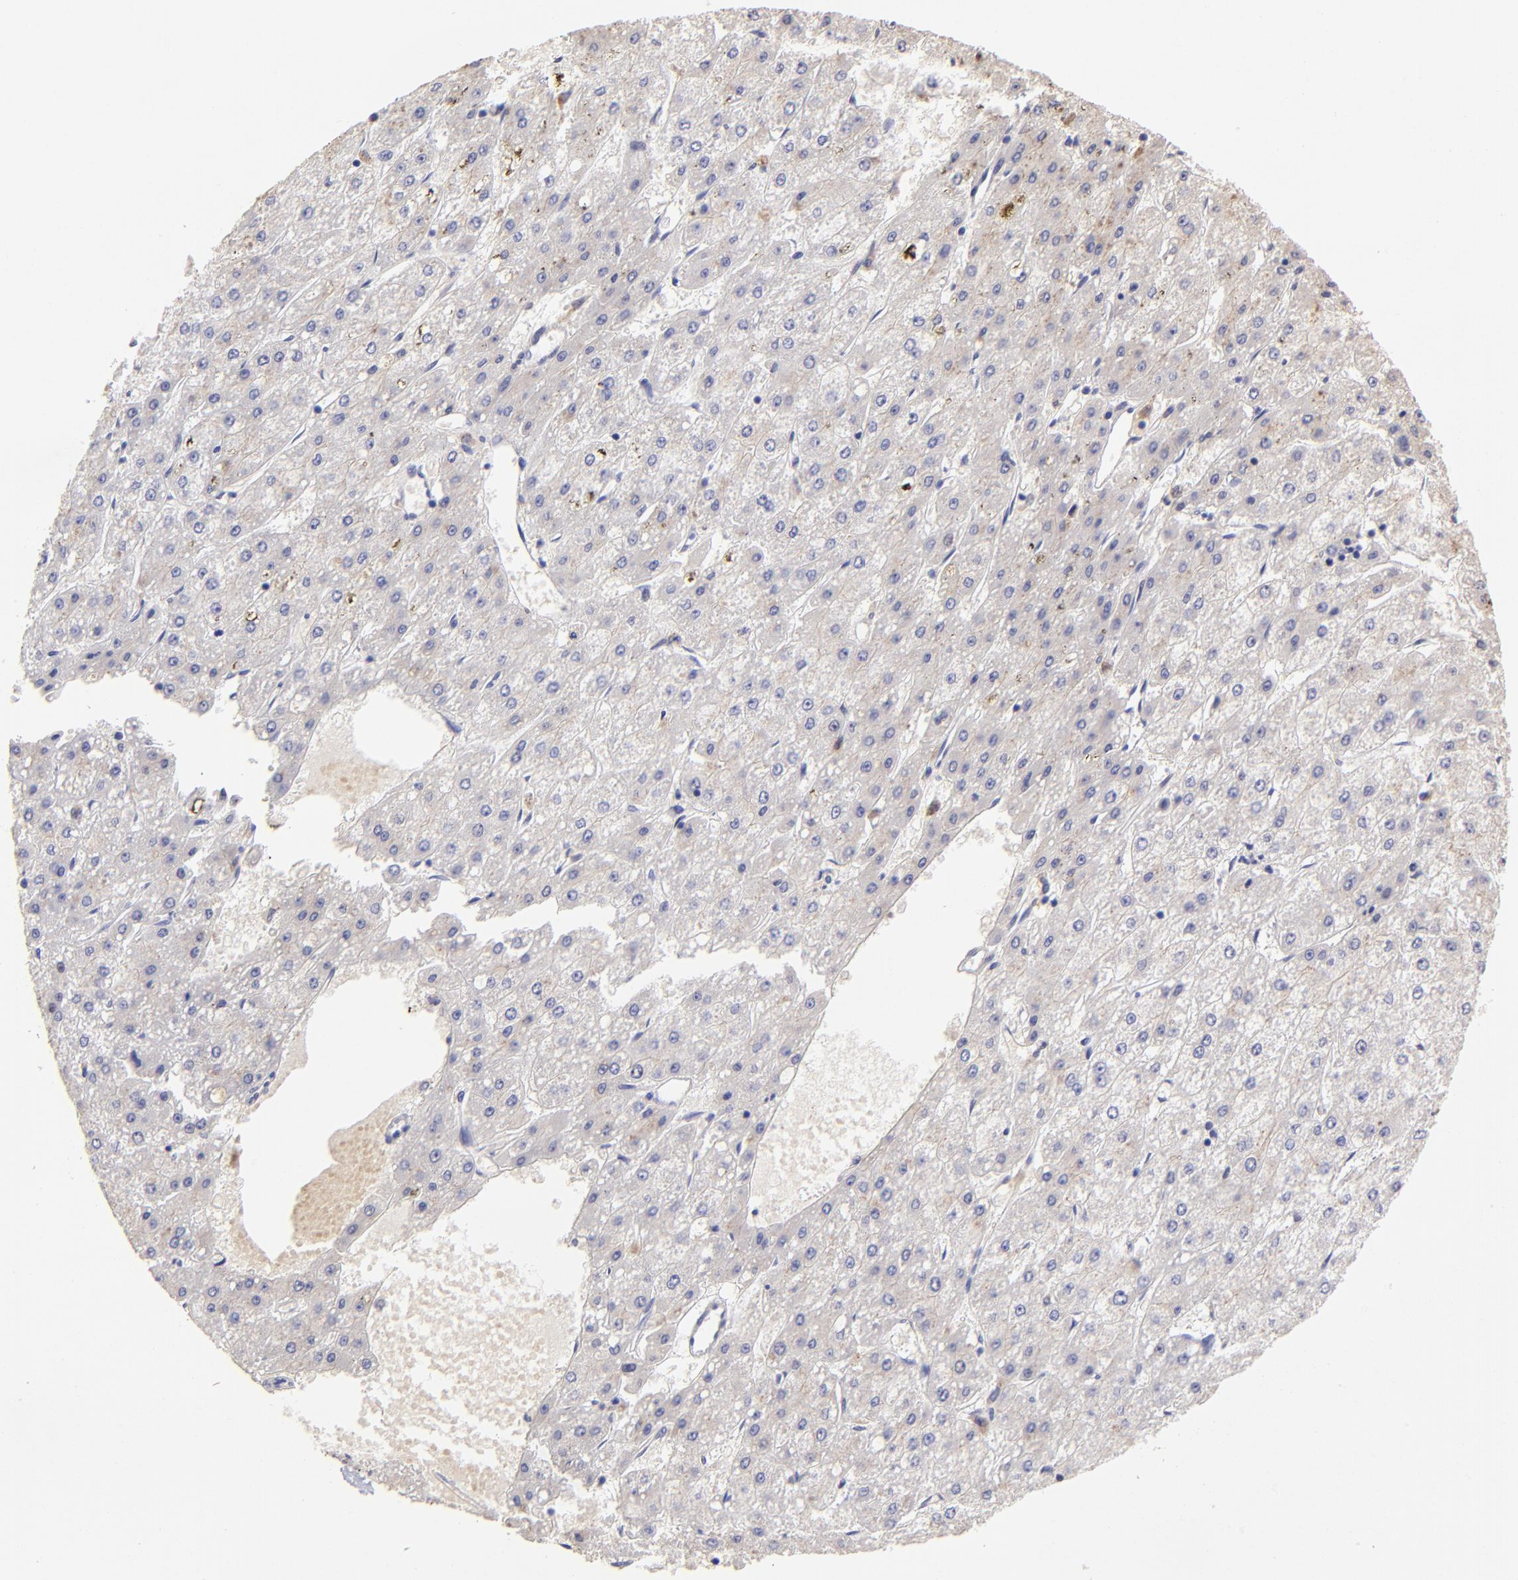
{"staining": {"intensity": "weak", "quantity": ">75%", "location": "cytoplasmic/membranous"}, "tissue": "liver cancer", "cell_type": "Tumor cells", "image_type": "cancer", "snomed": [{"axis": "morphology", "description": "Carcinoma, Hepatocellular, NOS"}, {"axis": "topography", "description": "Liver"}], "caption": "Protein staining displays weak cytoplasmic/membranous staining in about >75% of tumor cells in liver cancer (hepatocellular carcinoma). The staining is performed using DAB (3,3'-diaminobenzidine) brown chromogen to label protein expression. The nuclei are counter-stained blue using hematoxylin.", "gene": "DNMT1", "patient": {"sex": "female", "age": 52}}